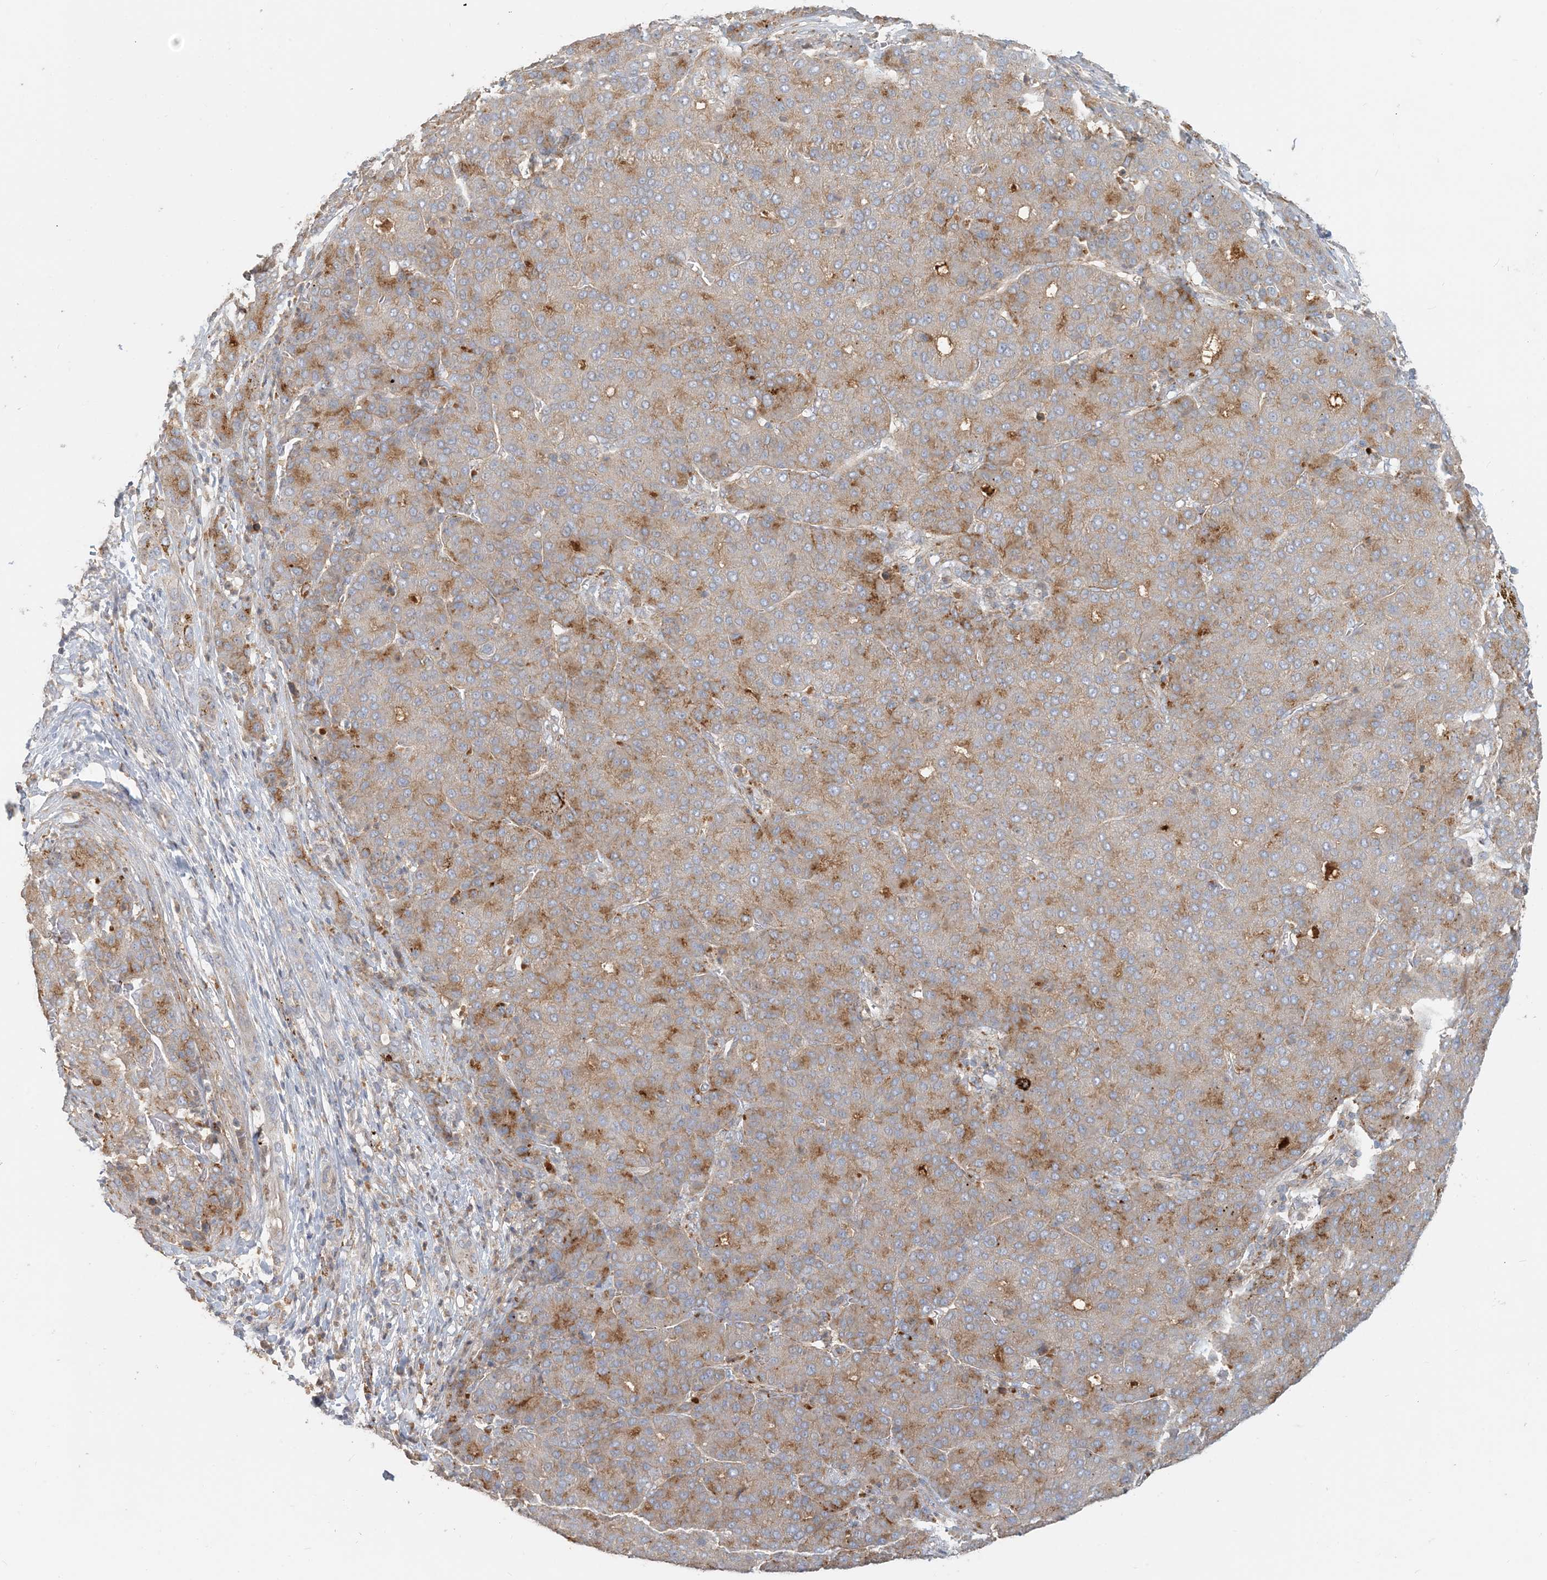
{"staining": {"intensity": "moderate", "quantity": ">75%", "location": "cytoplasmic/membranous"}, "tissue": "liver cancer", "cell_type": "Tumor cells", "image_type": "cancer", "snomed": [{"axis": "morphology", "description": "Carcinoma, Hepatocellular, NOS"}, {"axis": "topography", "description": "Liver"}], "caption": "Human liver cancer stained with a protein marker demonstrates moderate staining in tumor cells.", "gene": "SPPL2A", "patient": {"sex": "male", "age": 65}}